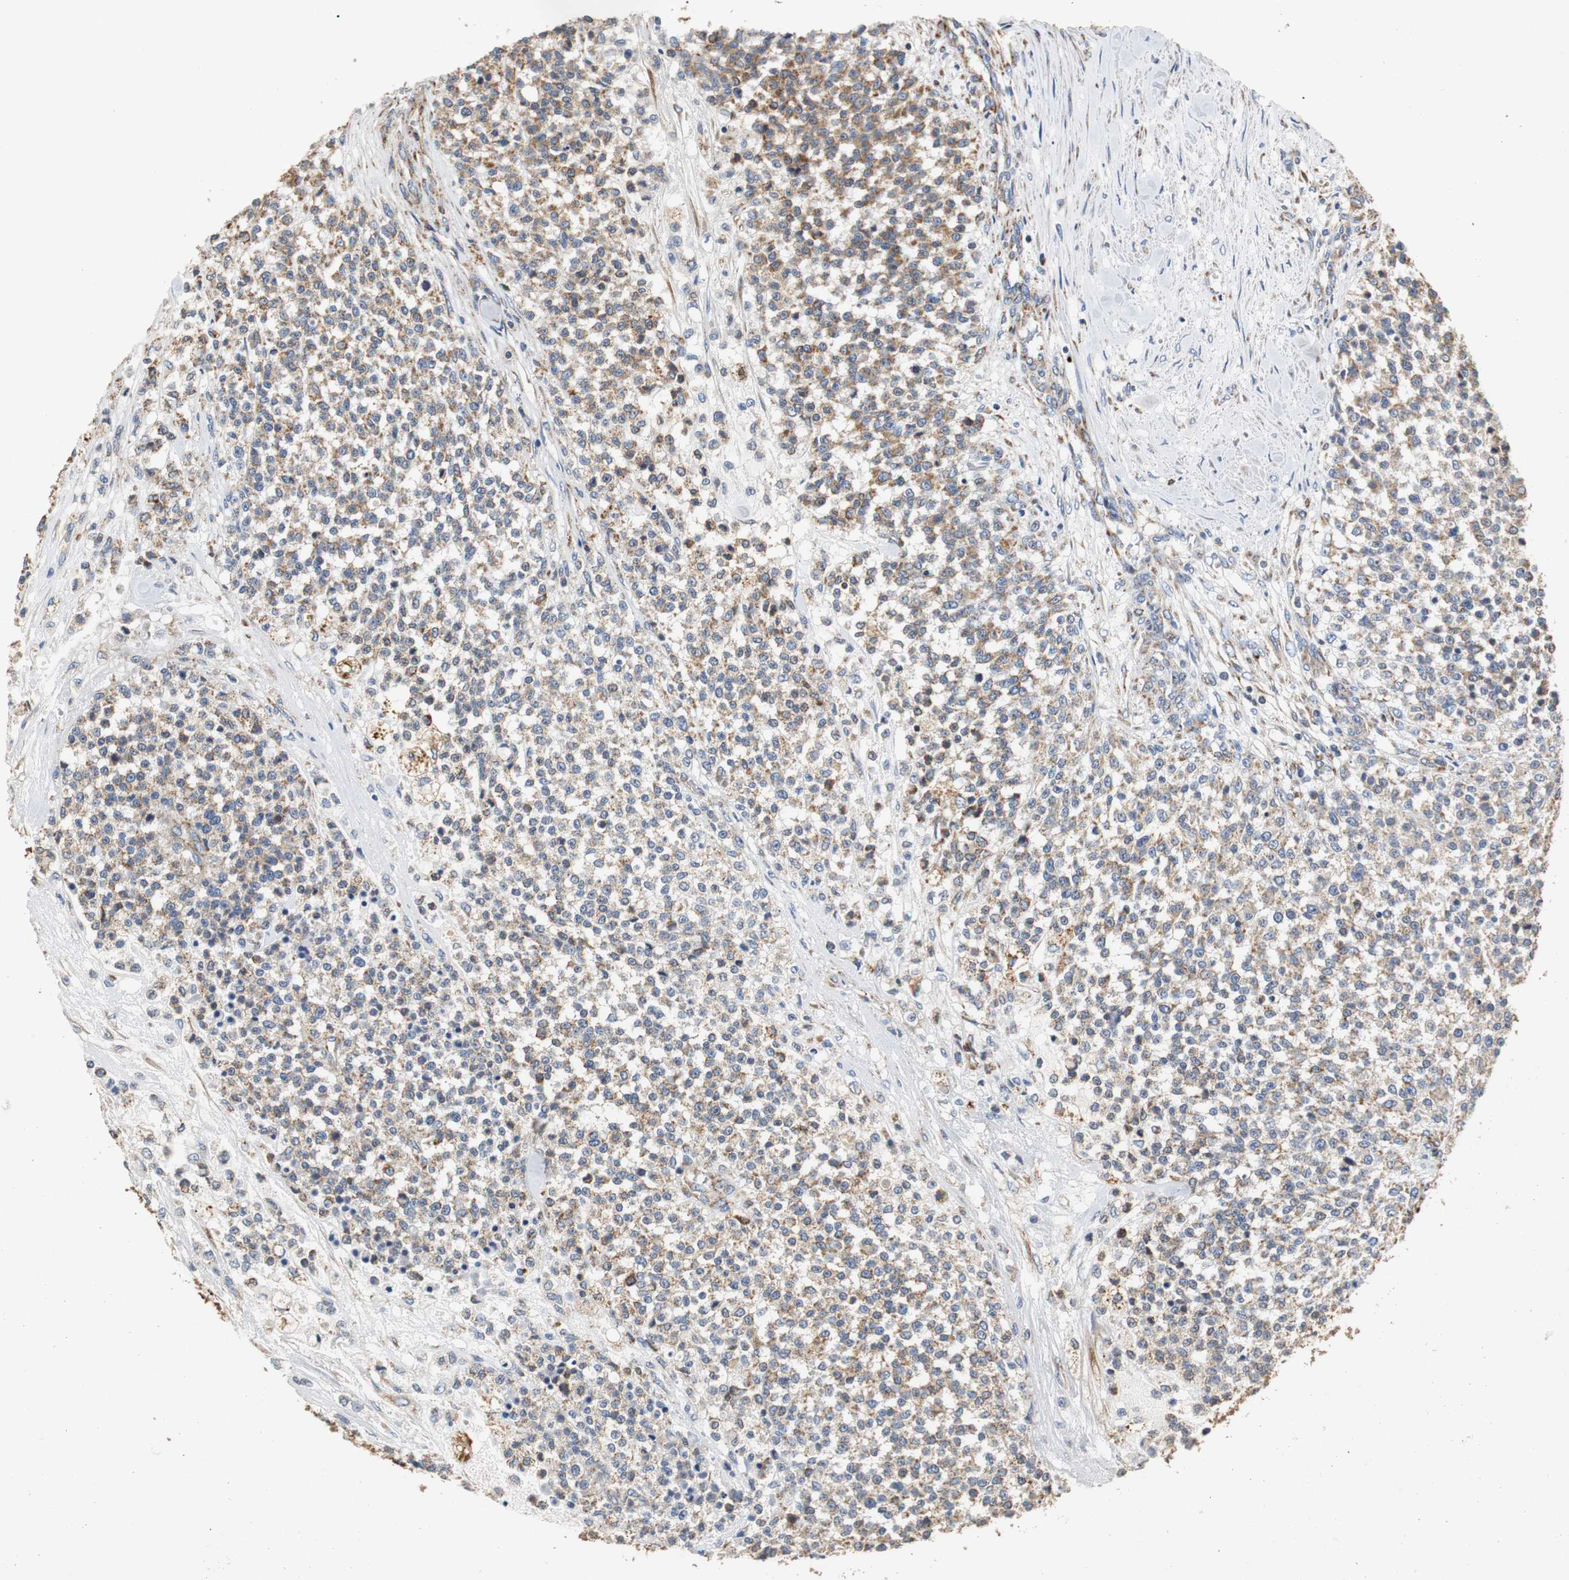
{"staining": {"intensity": "moderate", "quantity": ">75%", "location": "cytoplasmic/membranous"}, "tissue": "testis cancer", "cell_type": "Tumor cells", "image_type": "cancer", "snomed": [{"axis": "morphology", "description": "Seminoma, NOS"}, {"axis": "topography", "description": "Testis"}], "caption": "Human testis cancer (seminoma) stained with a brown dye exhibits moderate cytoplasmic/membranous positive staining in approximately >75% of tumor cells.", "gene": "PCK1", "patient": {"sex": "male", "age": 59}}